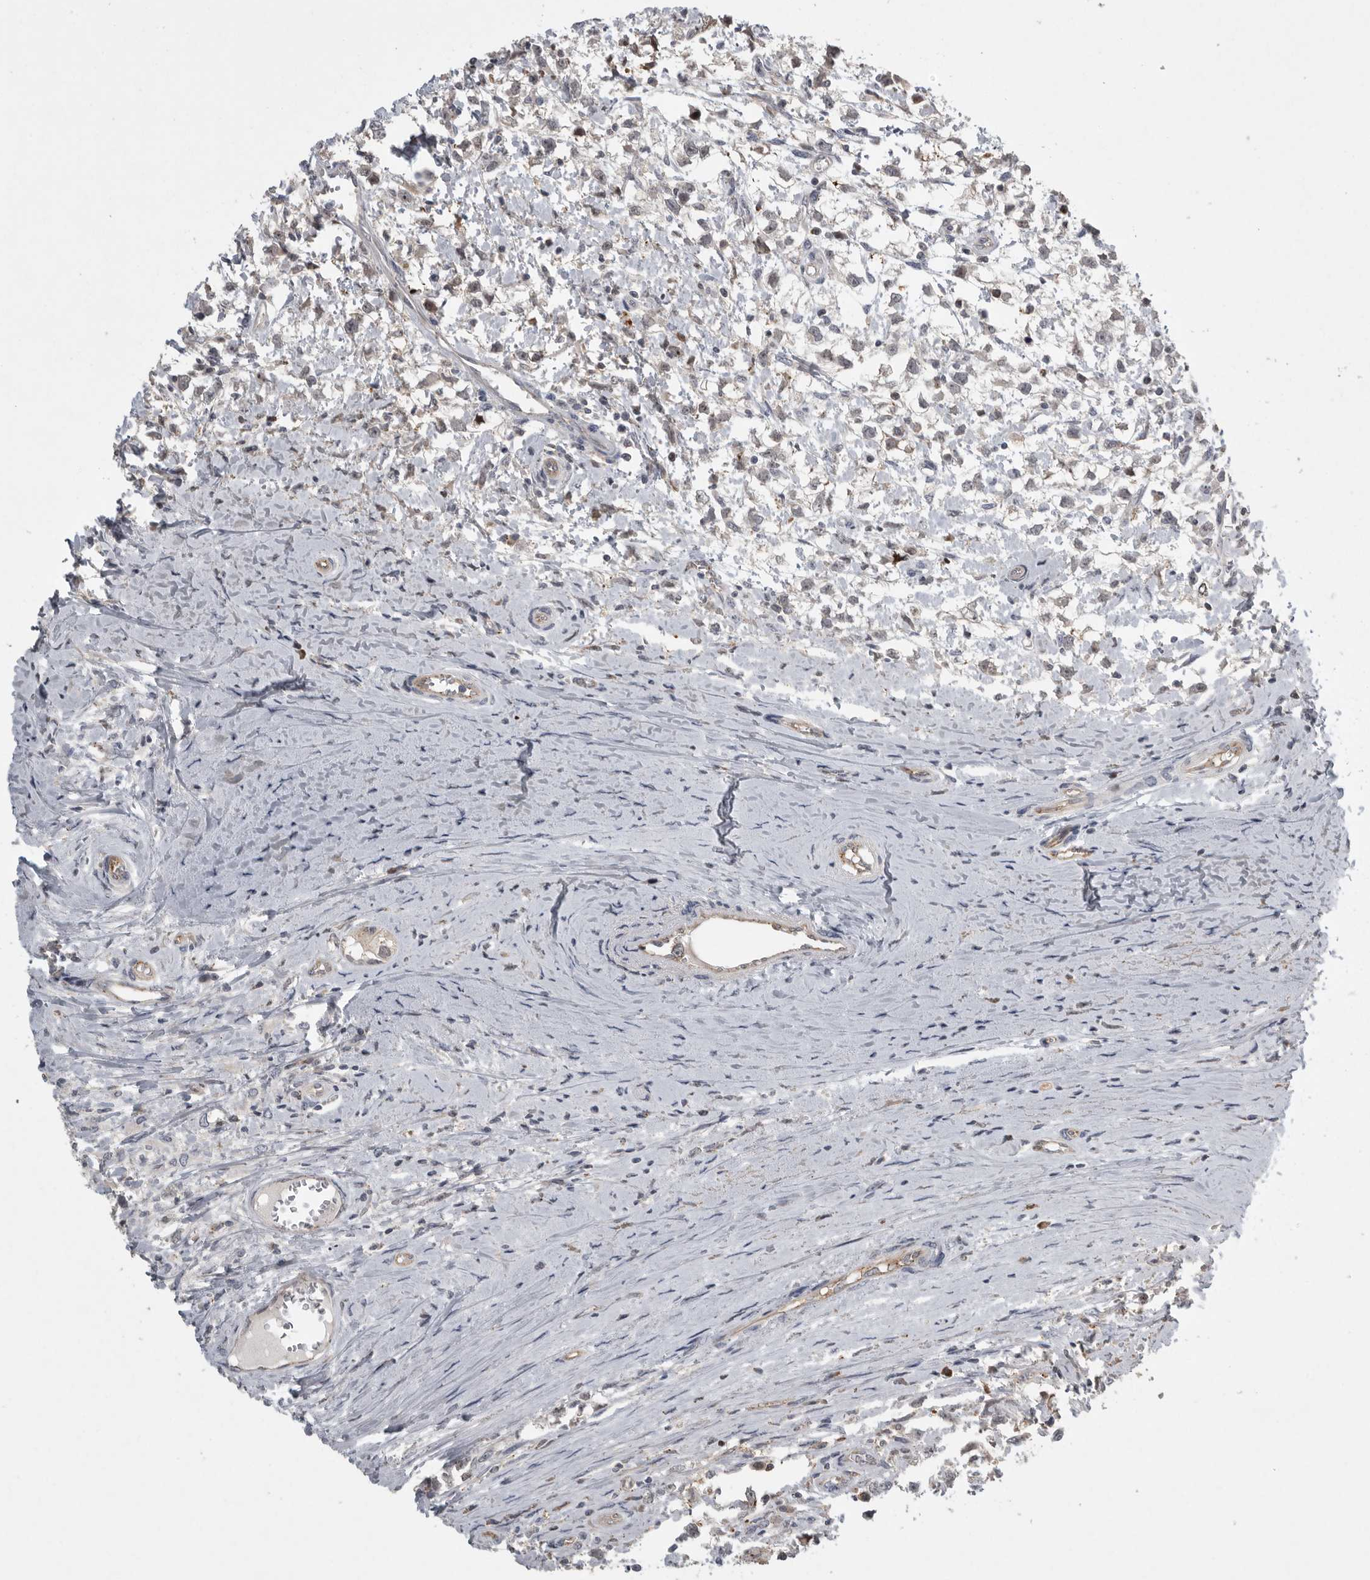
{"staining": {"intensity": "negative", "quantity": "none", "location": "none"}, "tissue": "testis cancer", "cell_type": "Tumor cells", "image_type": "cancer", "snomed": [{"axis": "morphology", "description": "Seminoma, NOS"}, {"axis": "morphology", "description": "Carcinoma, Embryonal, NOS"}, {"axis": "topography", "description": "Testis"}], "caption": "Protein analysis of seminoma (testis) shows no significant expression in tumor cells.", "gene": "MPDZ", "patient": {"sex": "male", "age": 51}}